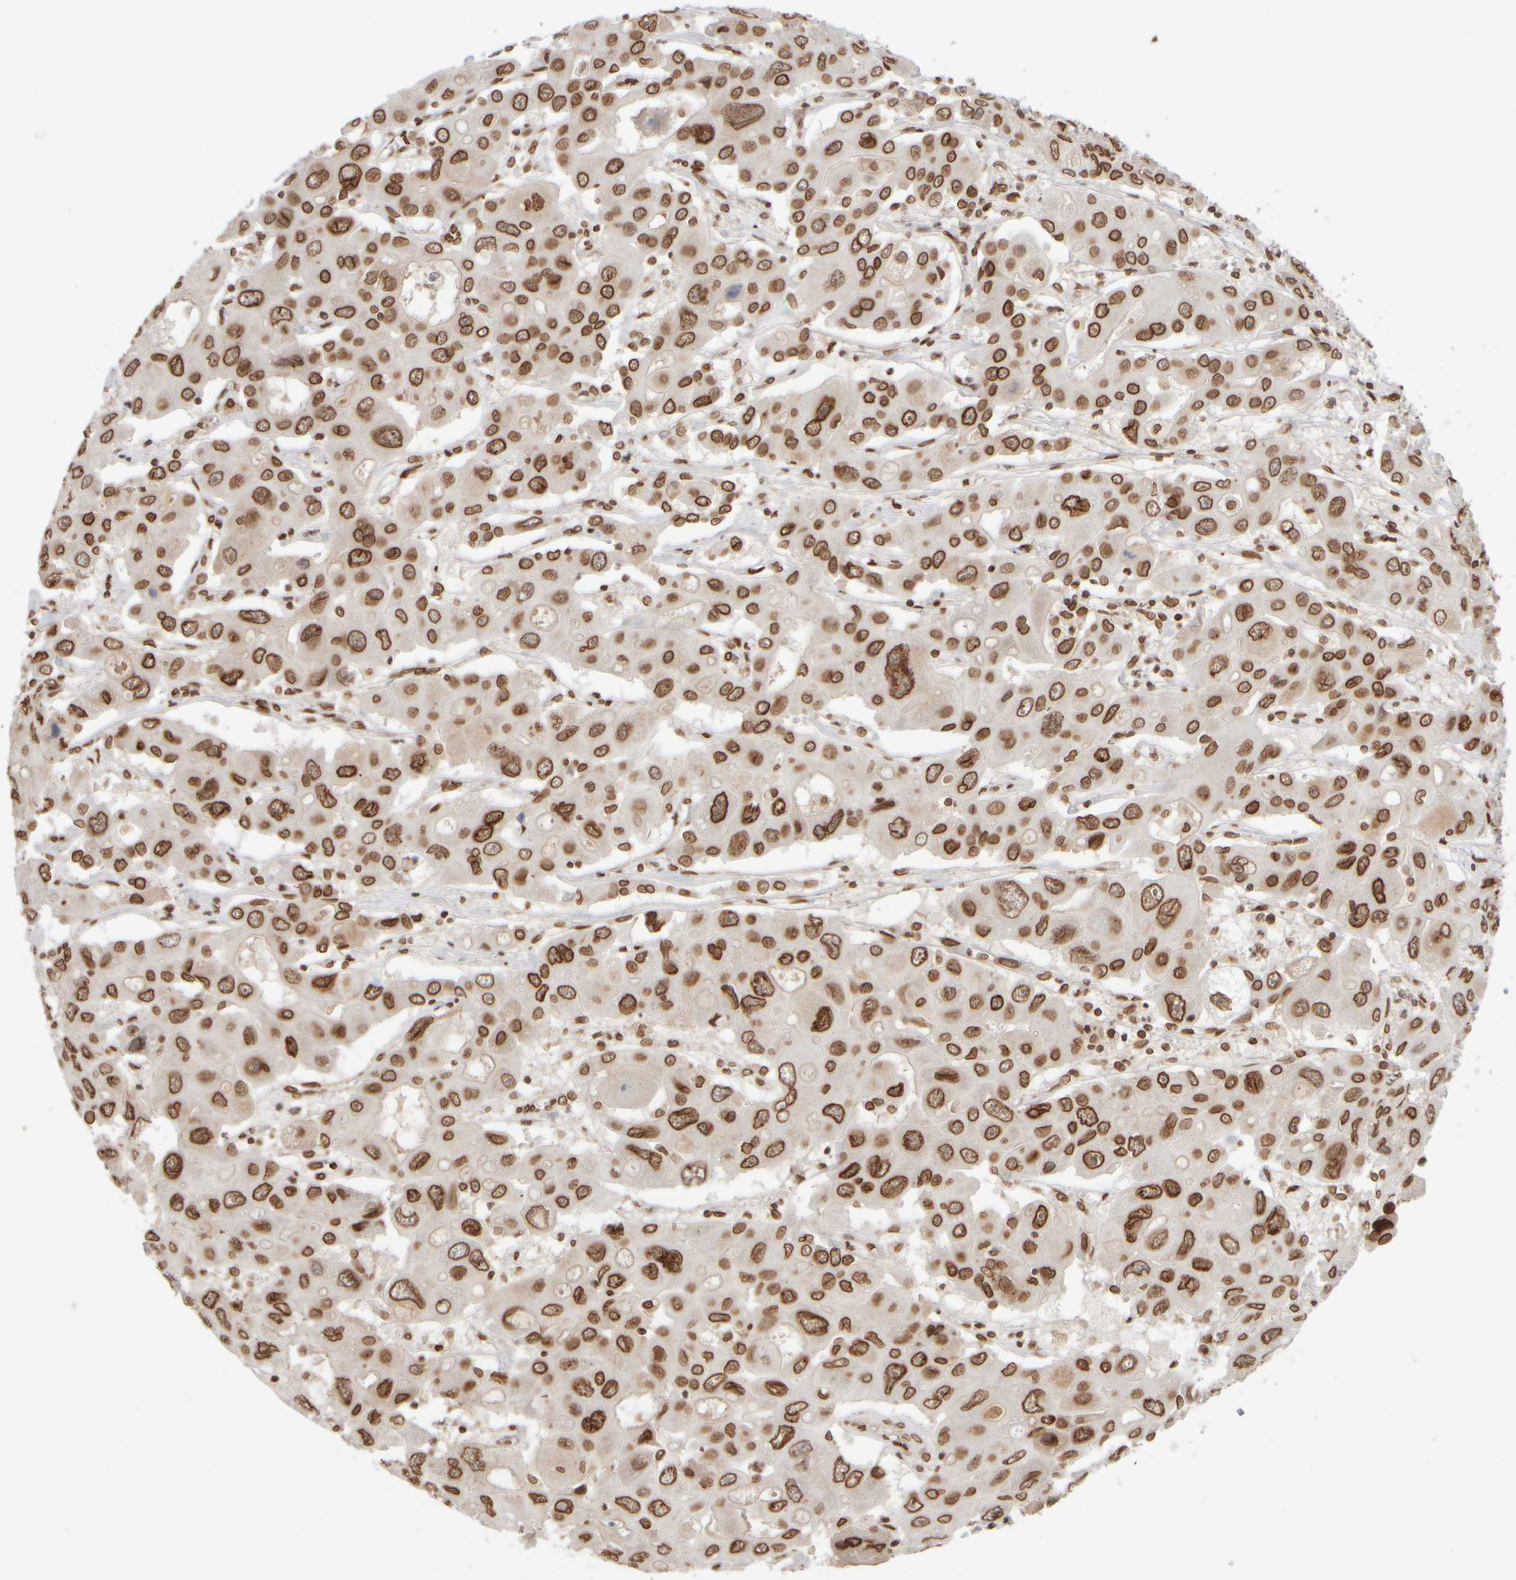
{"staining": {"intensity": "strong", "quantity": ">75%", "location": "cytoplasmic/membranous,nuclear"}, "tissue": "liver cancer", "cell_type": "Tumor cells", "image_type": "cancer", "snomed": [{"axis": "morphology", "description": "Cholangiocarcinoma"}, {"axis": "topography", "description": "Liver"}], "caption": "IHC histopathology image of liver cancer (cholangiocarcinoma) stained for a protein (brown), which displays high levels of strong cytoplasmic/membranous and nuclear staining in approximately >75% of tumor cells.", "gene": "ZC3HC1", "patient": {"sex": "male", "age": 67}}